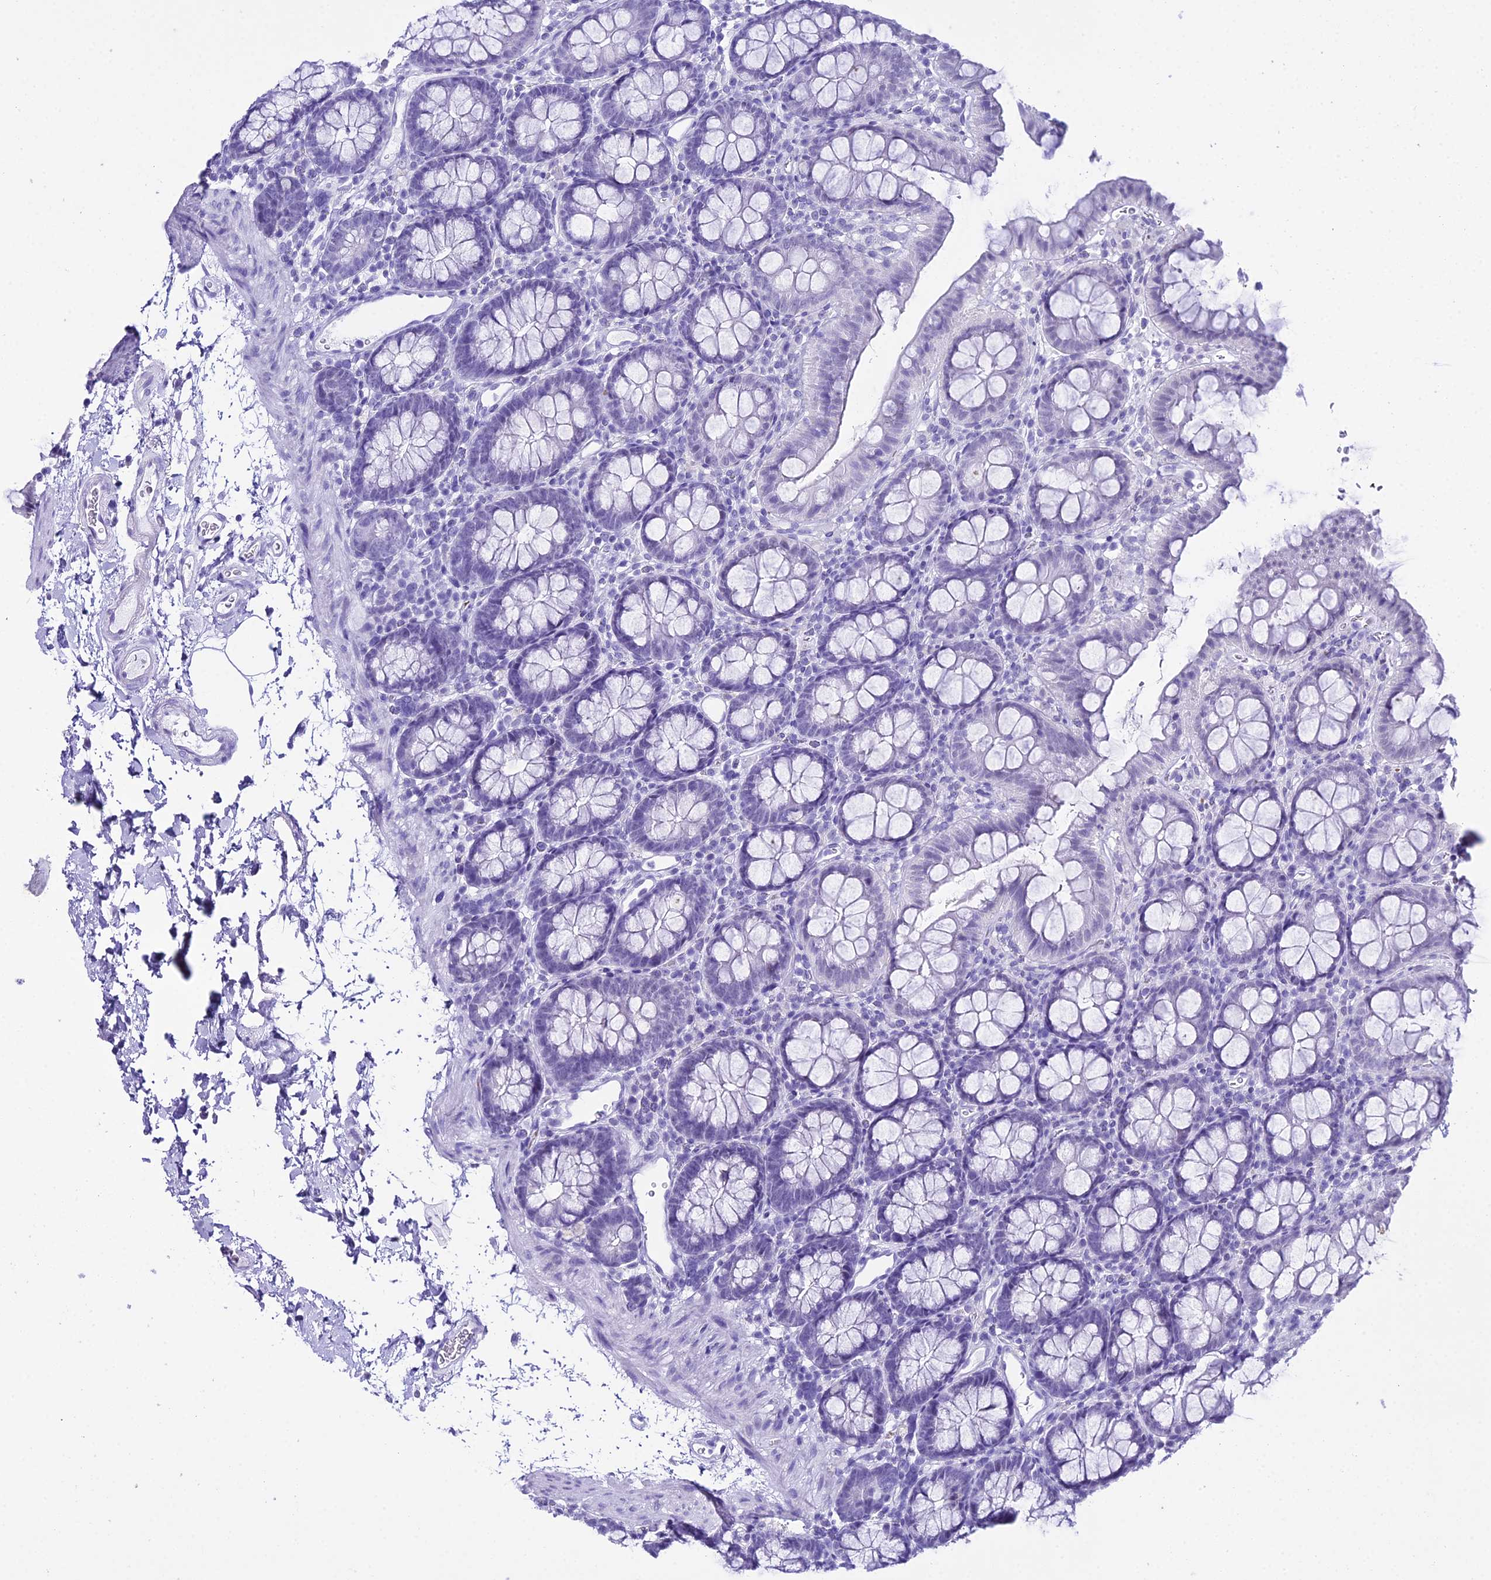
{"staining": {"intensity": "negative", "quantity": "none", "location": "none"}, "tissue": "colon", "cell_type": "Endothelial cells", "image_type": "normal", "snomed": [{"axis": "morphology", "description": "Normal tissue, NOS"}, {"axis": "topography", "description": "Colon"}], "caption": "Photomicrograph shows no protein expression in endothelial cells of normal colon.", "gene": "RNPS1", "patient": {"sex": "male", "age": 75}}